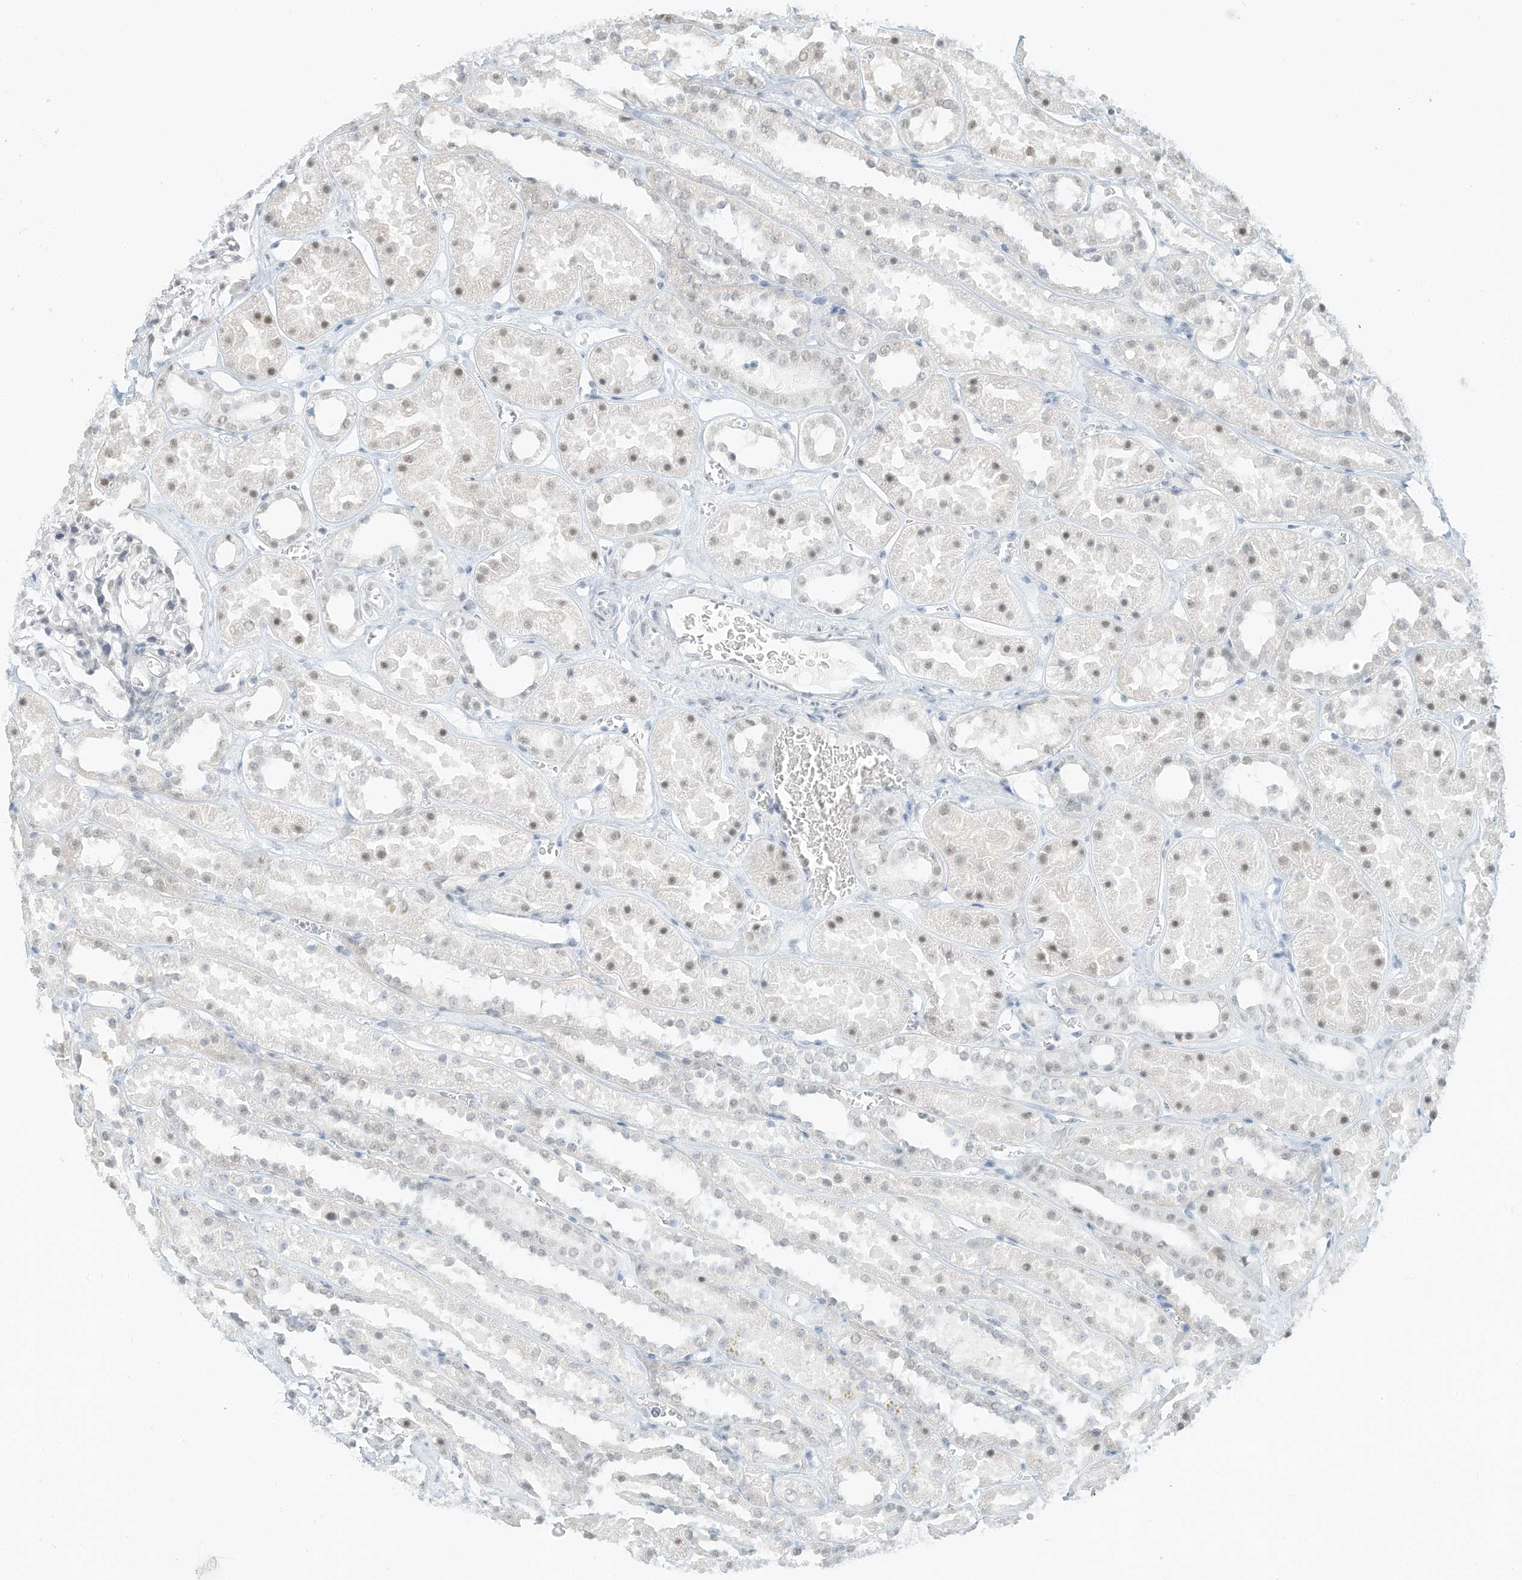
{"staining": {"intensity": "negative", "quantity": "none", "location": "none"}, "tissue": "kidney", "cell_type": "Cells in glomeruli", "image_type": "normal", "snomed": [{"axis": "morphology", "description": "Normal tissue, NOS"}, {"axis": "topography", "description": "Kidney"}], "caption": "IHC histopathology image of normal kidney stained for a protein (brown), which reveals no positivity in cells in glomeruli. Brightfield microscopy of immunohistochemistry stained with DAB (3,3'-diaminobenzidine) (brown) and hematoxylin (blue), captured at high magnification.", "gene": "PGC", "patient": {"sex": "female", "age": 41}}